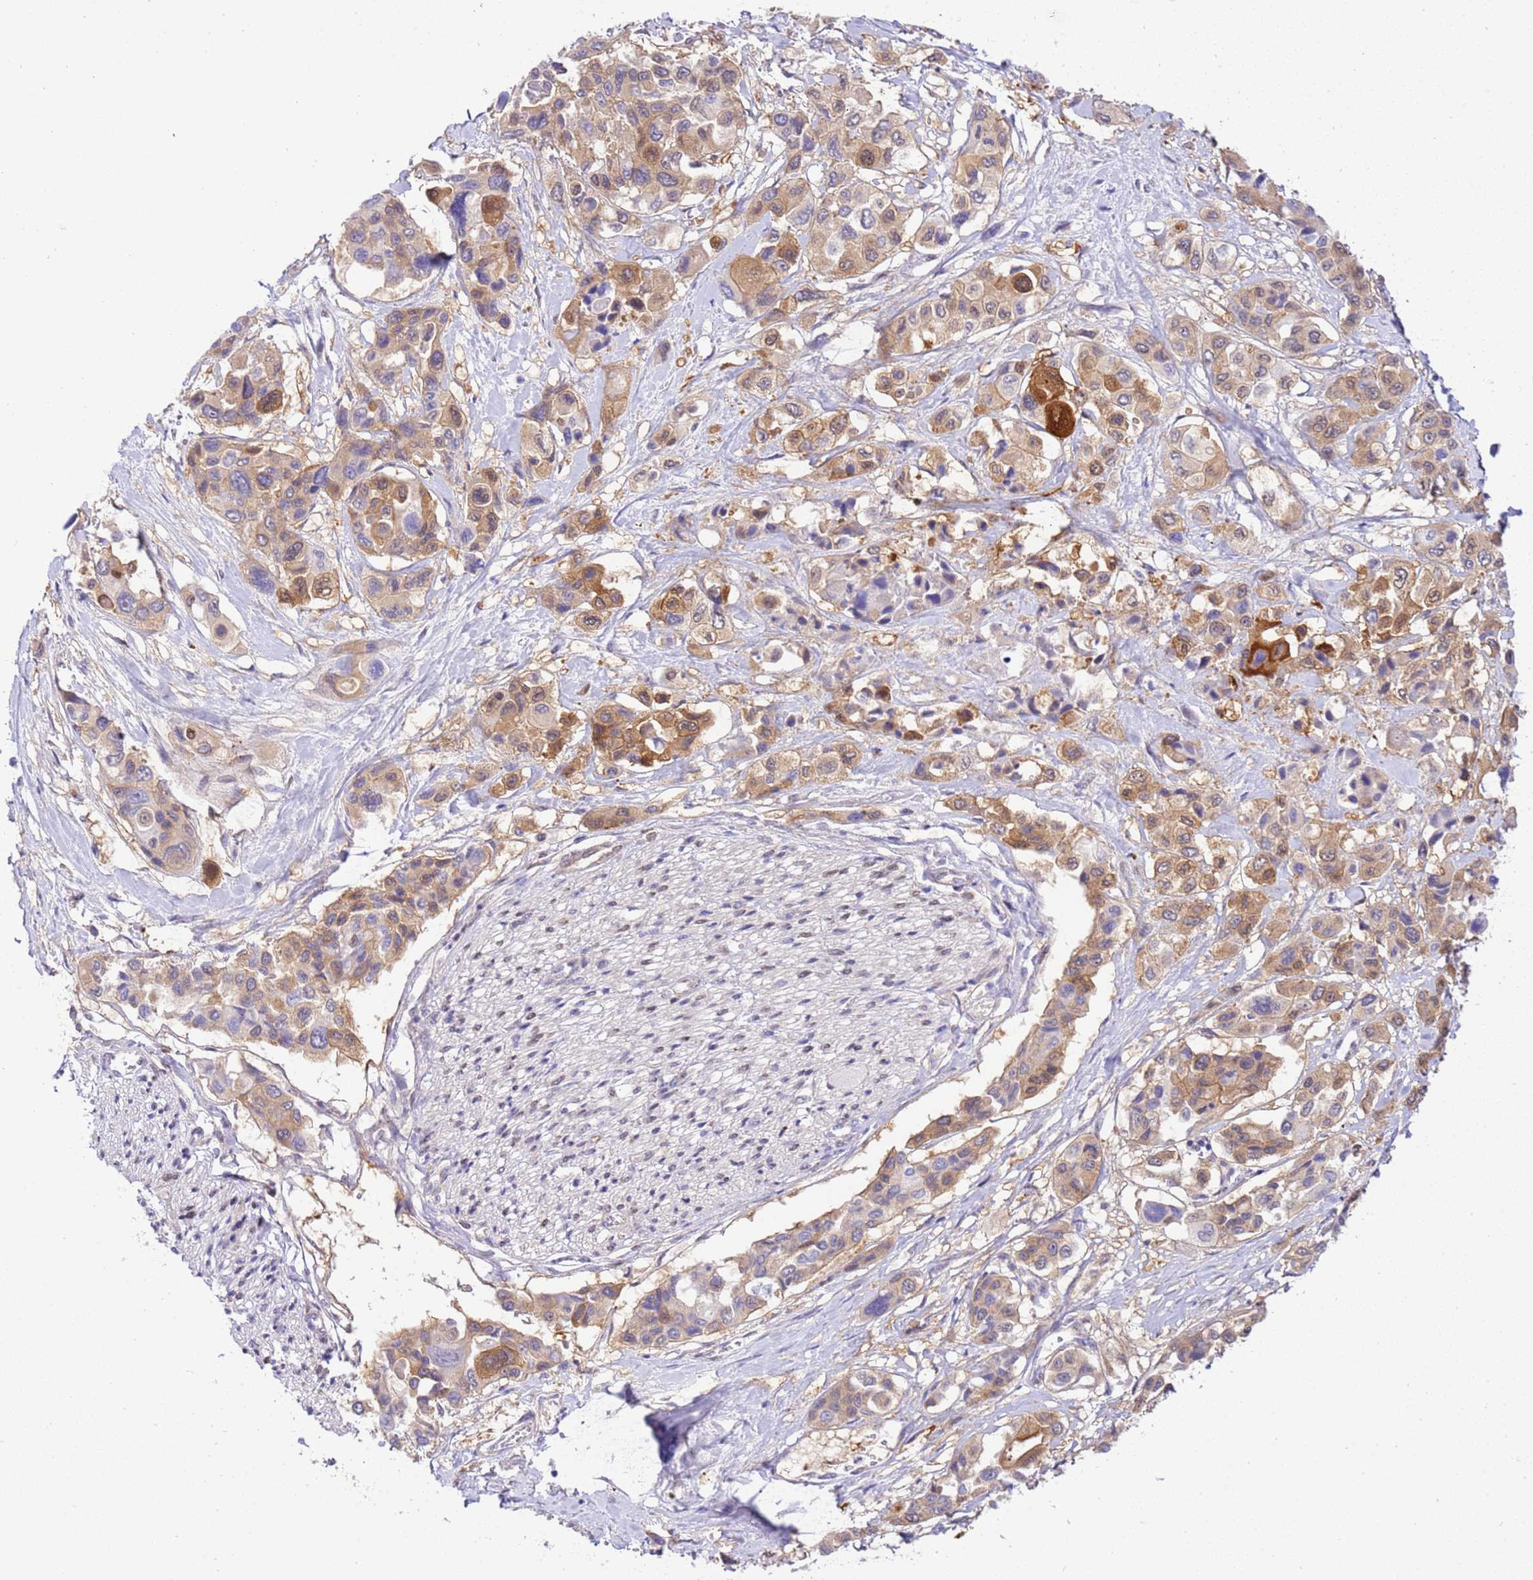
{"staining": {"intensity": "moderate", "quantity": "25%-75%", "location": "cytoplasmic/membranous"}, "tissue": "pancreatic cancer", "cell_type": "Tumor cells", "image_type": "cancer", "snomed": [{"axis": "morphology", "description": "Adenocarcinoma, NOS"}, {"axis": "topography", "description": "Pancreas"}], "caption": "Pancreatic cancer stained for a protein shows moderate cytoplasmic/membranous positivity in tumor cells.", "gene": "TRIM37", "patient": {"sex": "male", "age": 92}}